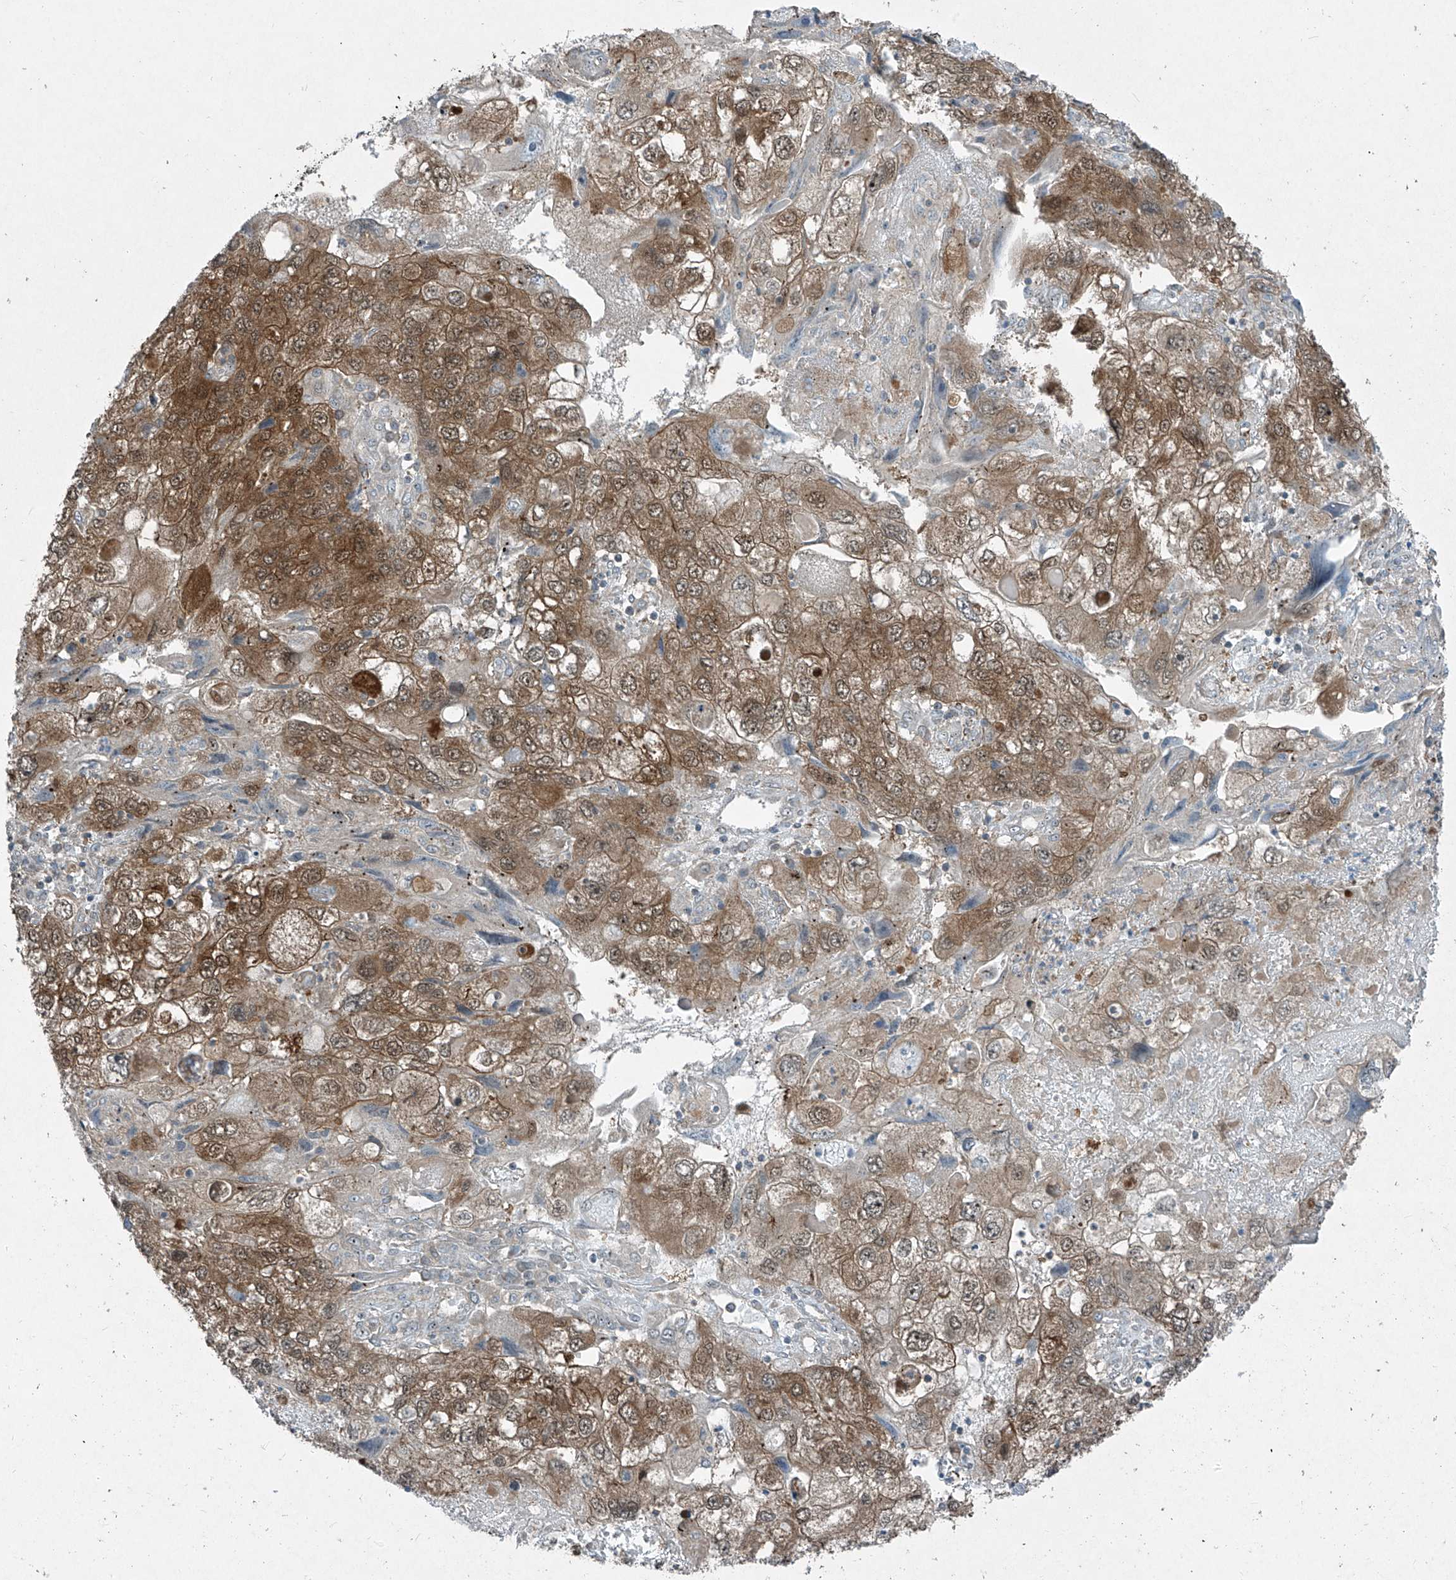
{"staining": {"intensity": "moderate", "quantity": ">75%", "location": "cytoplasmic/membranous,nuclear"}, "tissue": "endometrial cancer", "cell_type": "Tumor cells", "image_type": "cancer", "snomed": [{"axis": "morphology", "description": "Adenocarcinoma, NOS"}, {"axis": "topography", "description": "Endometrium"}], "caption": "Adenocarcinoma (endometrial) stained with DAB IHC shows medium levels of moderate cytoplasmic/membranous and nuclear expression in about >75% of tumor cells.", "gene": "PPCS", "patient": {"sex": "female", "age": 49}}